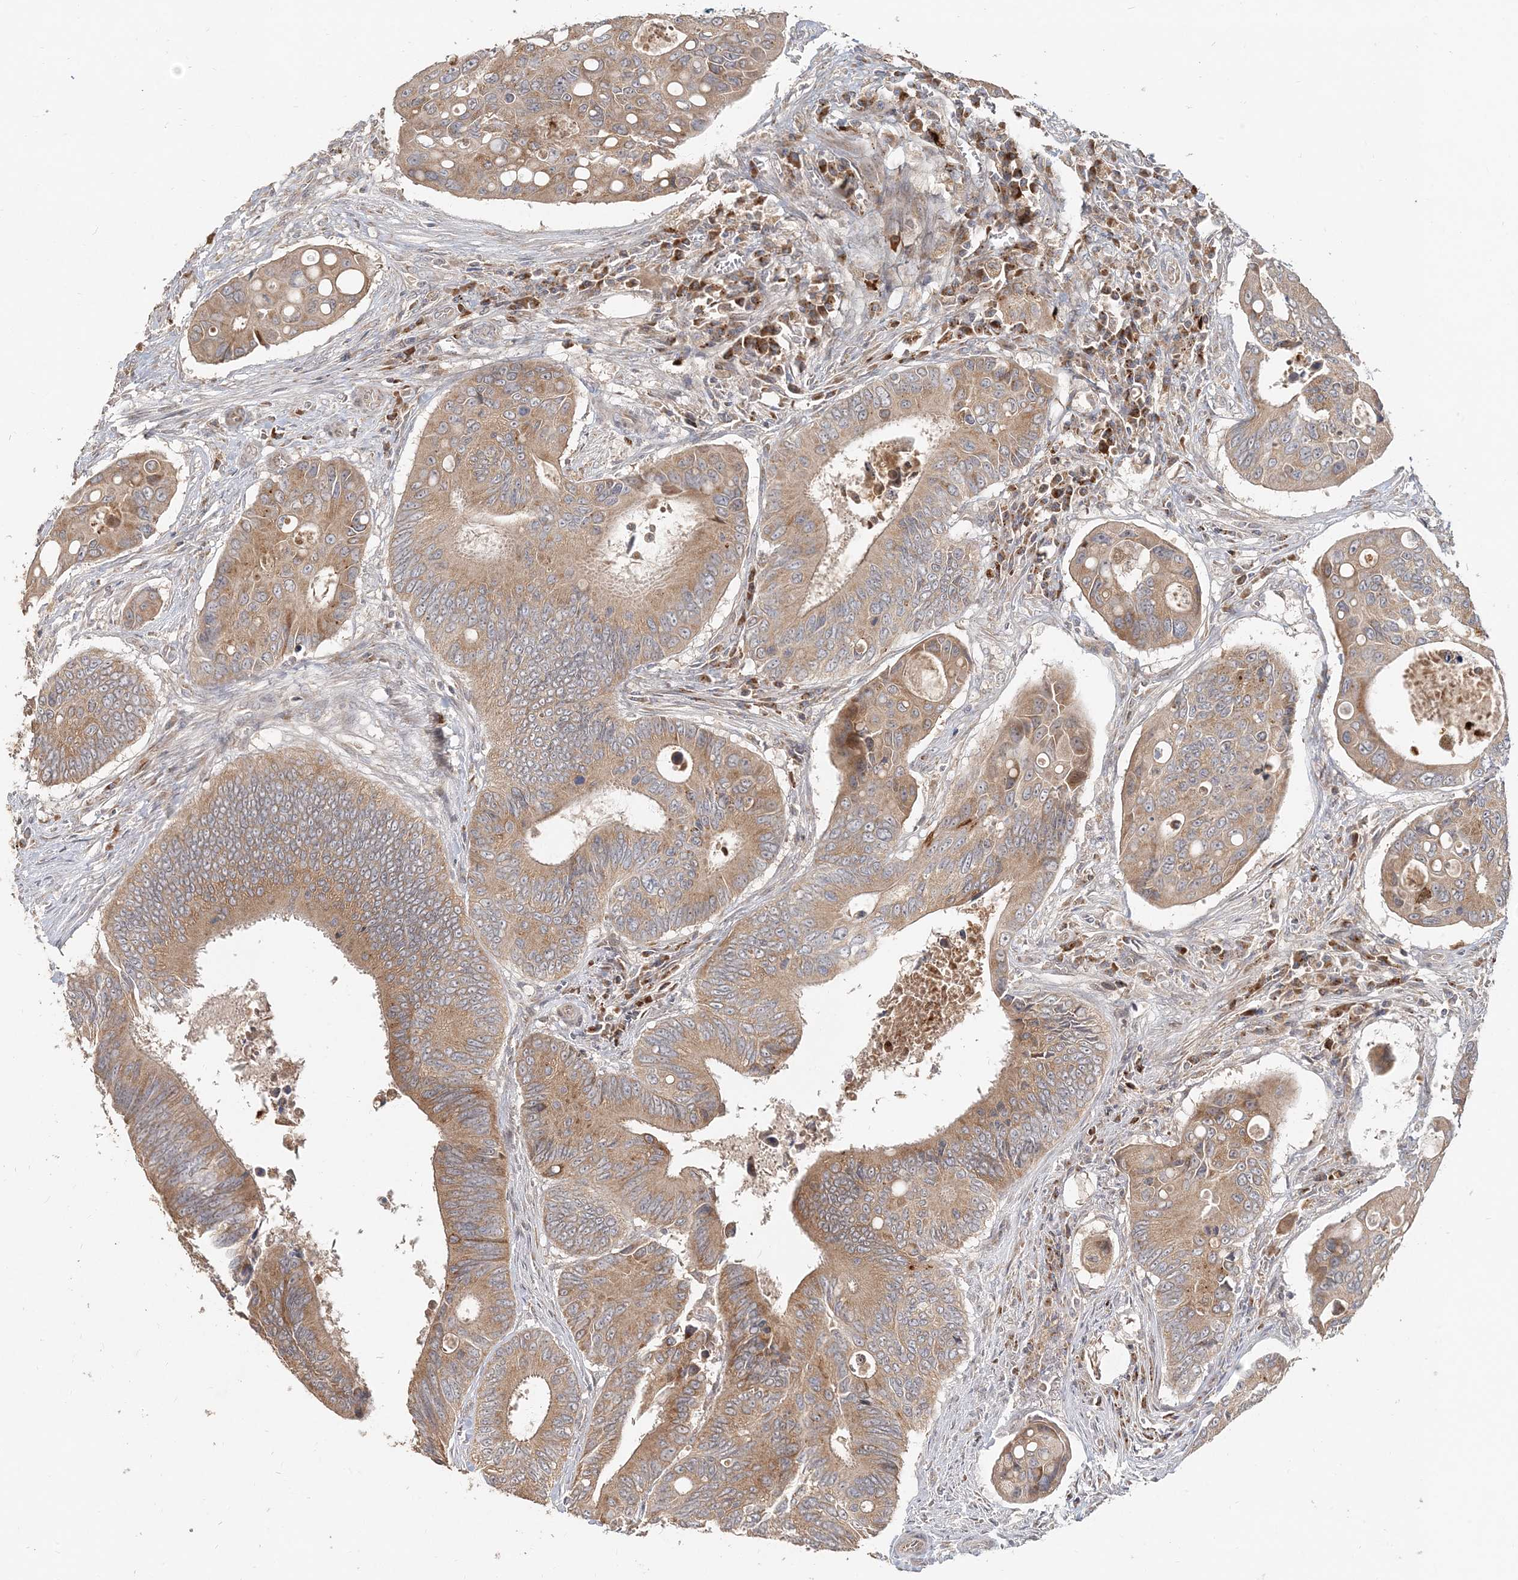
{"staining": {"intensity": "moderate", "quantity": ">75%", "location": "cytoplasmic/membranous"}, "tissue": "colorectal cancer", "cell_type": "Tumor cells", "image_type": "cancer", "snomed": [{"axis": "morphology", "description": "Inflammation, NOS"}, {"axis": "morphology", "description": "Adenocarcinoma, NOS"}, {"axis": "topography", "description": "Colon"}], "caption": "Moderate cytoplasmic/membranous positivity for a protein is appreciated in about >75% of tumor cells of adenocarcinoma (colorectal) using immunohistochemistry (IHC).", "gene": "RAB14", "patient": {"sex": "male", "age": 72}}